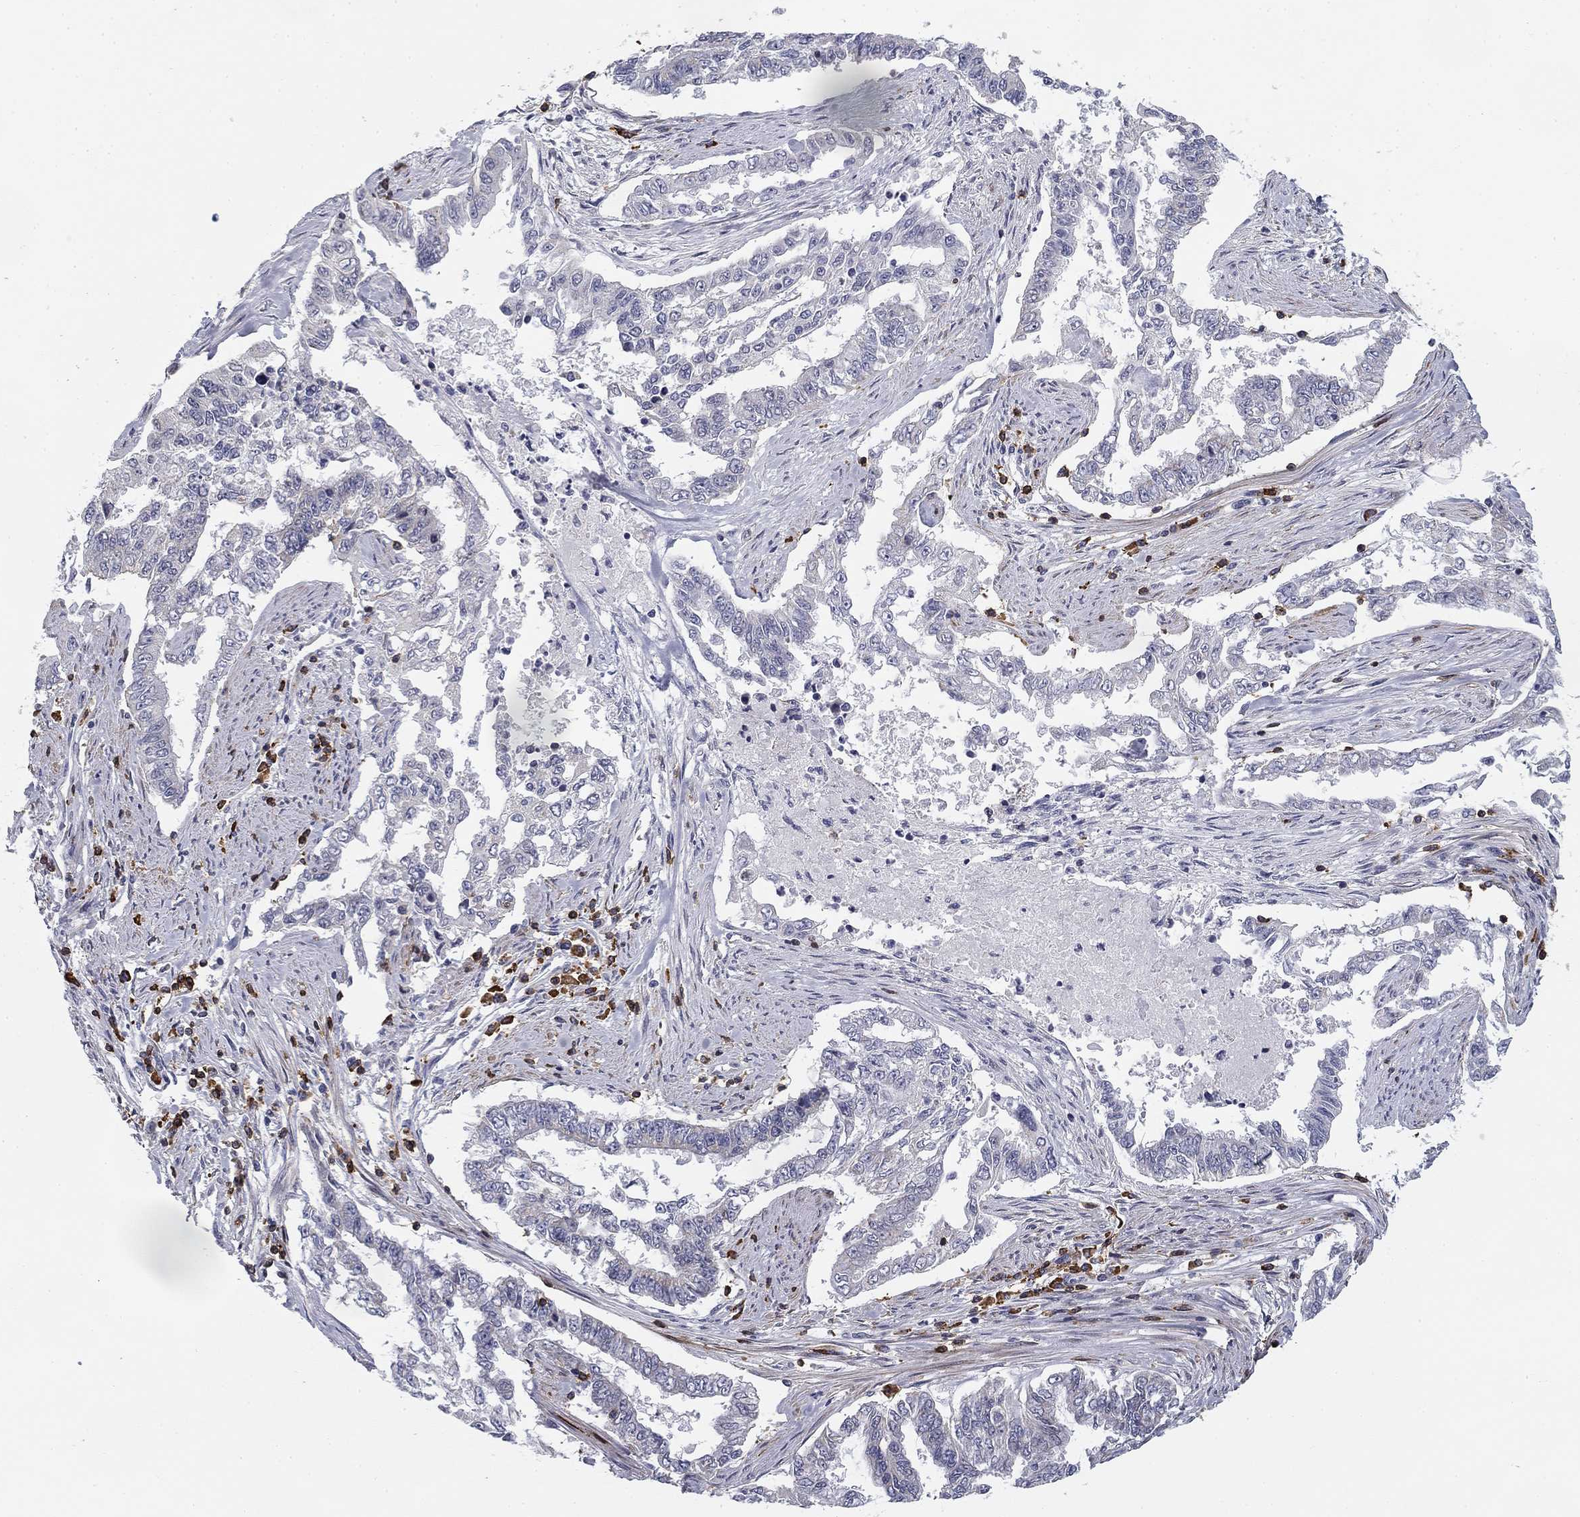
{"staining": {"intensity": "negative", "quantity": "none", "location": "none"}, "tissue": "endometrial cancer", "cell_type": "Tumor cells", "image_type": "cancer", "snomed": [{"axis": "morphology", "description": "Adenocarcinoma, NOS"}, {"axis": "topography", "description": "Uterus"}], "caption": "A high-resolution image shows immunohistochemistry (IHC) staining of endometrial cancer (adenocarcinoma), which shows no significant staining in tumor cells. (DAB IHC, high magnification).", "gene": "TRAT1", "patient": {"sex": "female", "age": 59}}